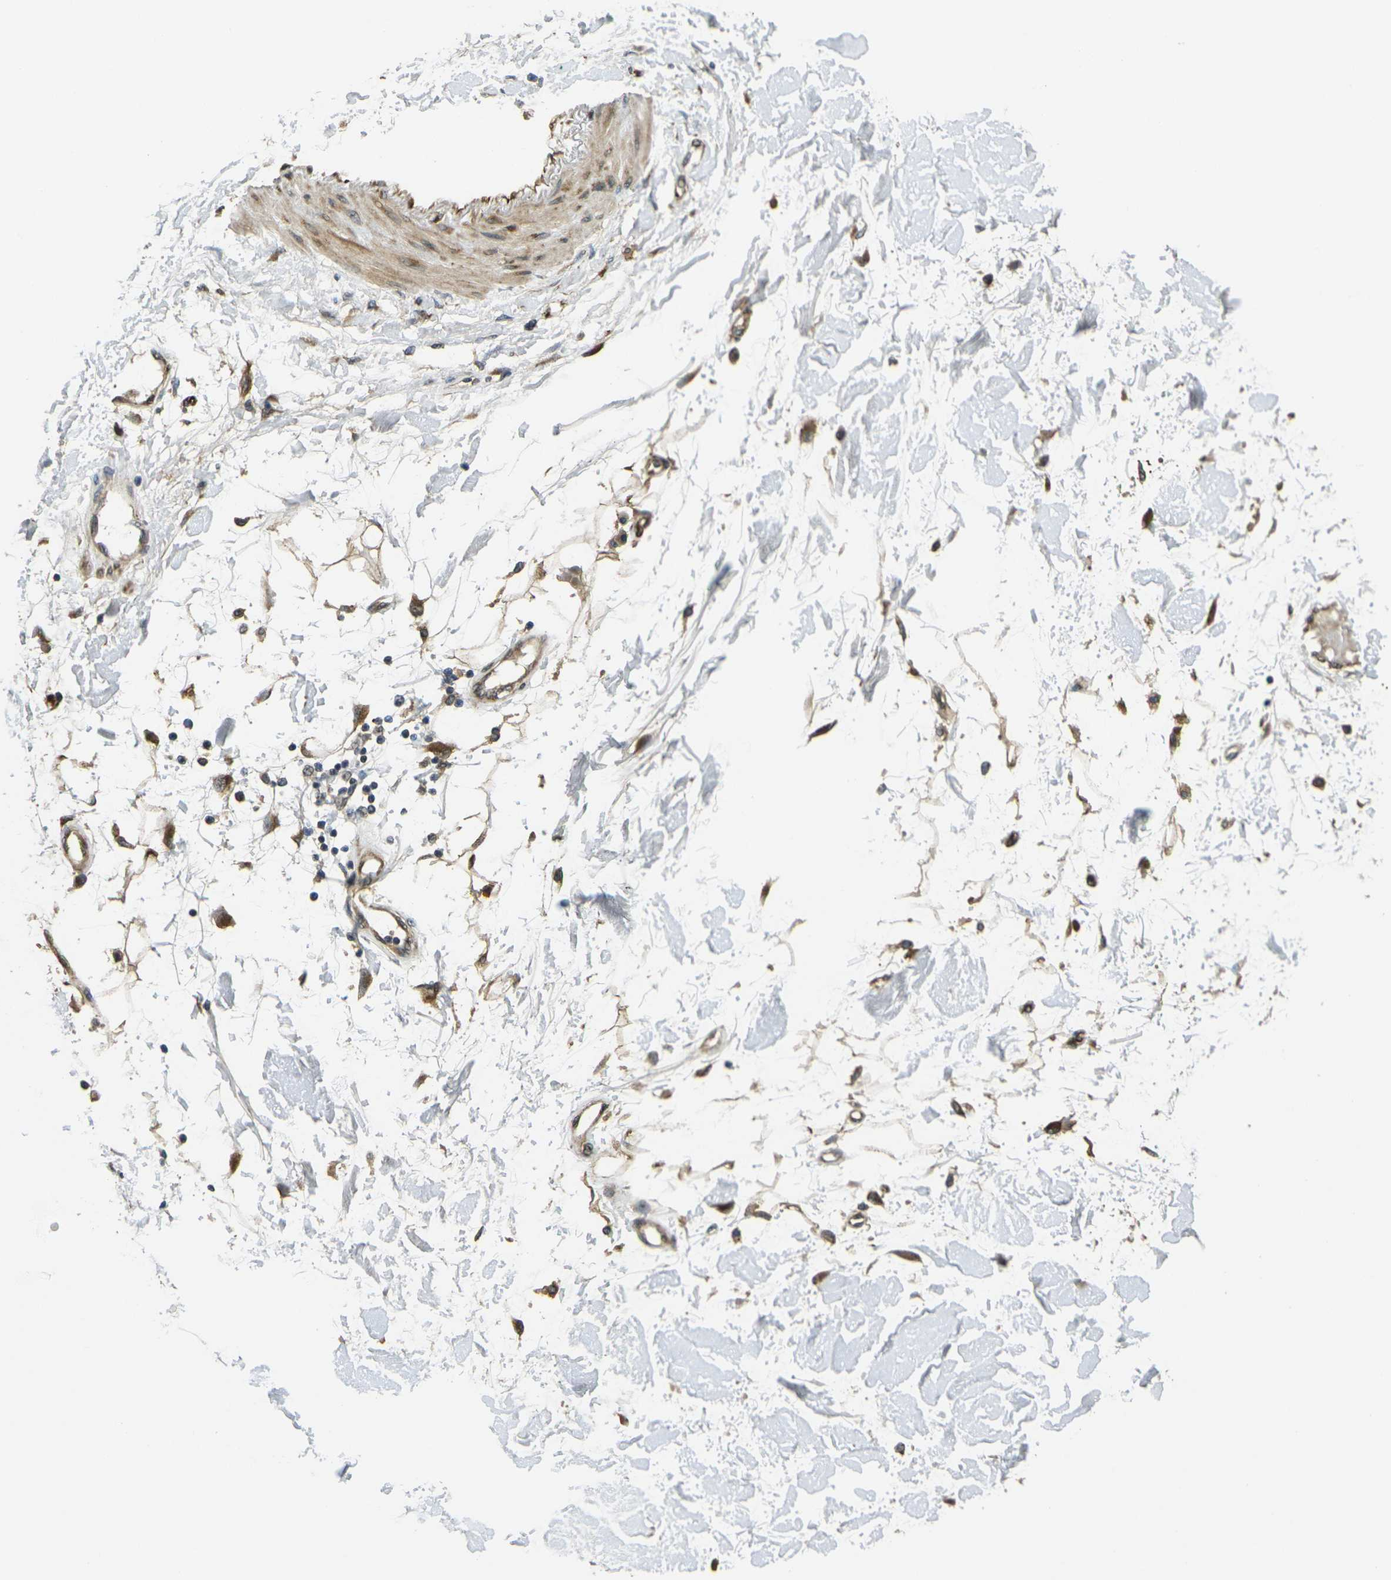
{"staining": {"intensity": "moderate", "quantity": ">75%", "location": "cytoplasmic/membranous"}, "tissue": "adipose tissue", "cell_type": "Adipocytes", "image_type": "normal", "snomed": [{"axis": "morphology", "description": "Squamous cell carcinoma, NOS"}, {"axis": "topography", "description": "Skin"}], "caption": "IHC of normal adipose tissue displays medium levels of moderate cytoplasmic/membranous staining in about >75% of adipocytes.", "gene": "FUT11", "patient": {"sex": "male", "age": 83}}